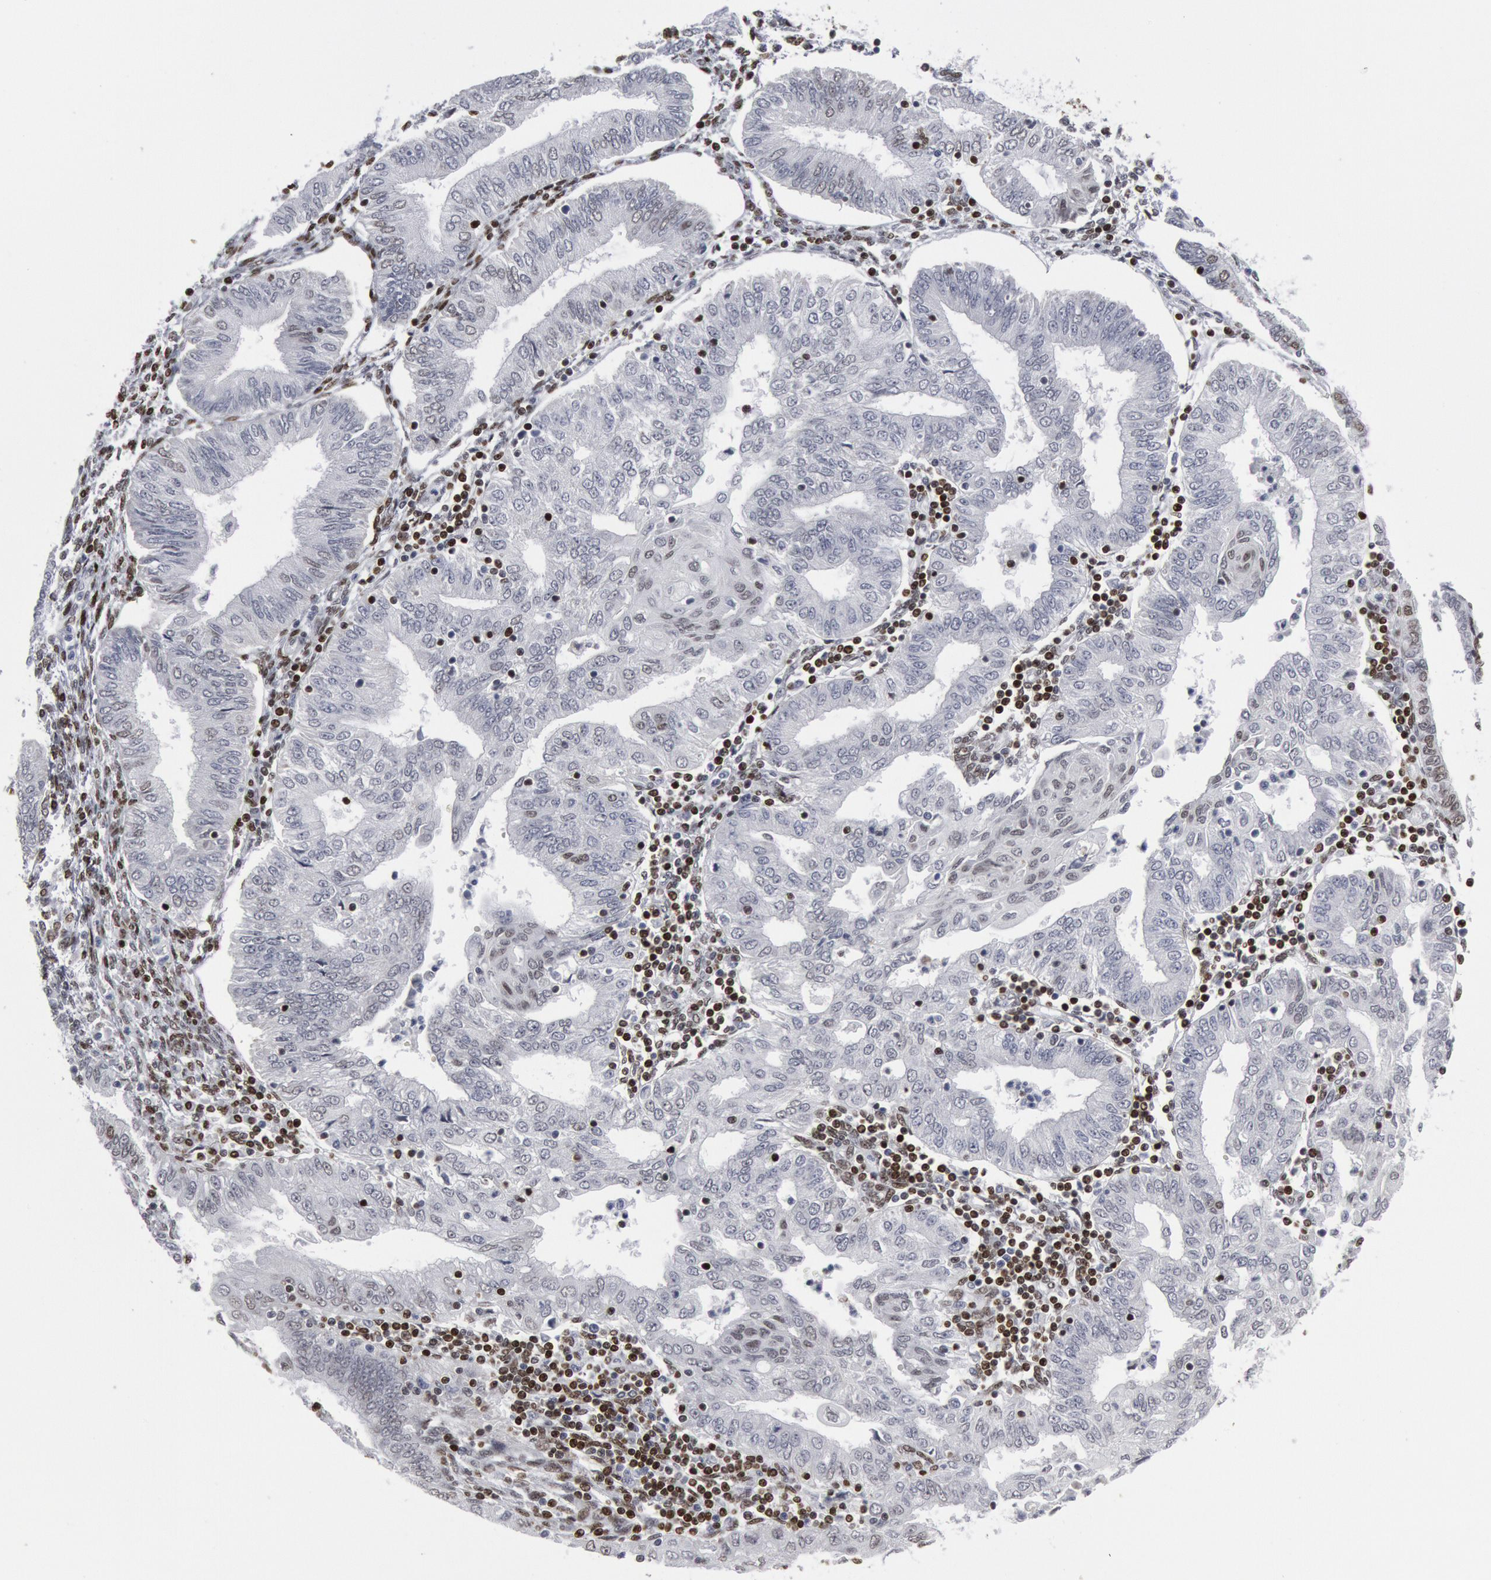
{"staining": {"intensity": "negative", "quantity": "none", "location": "none"}, "tissue": "endometrial cancer", "cell_type": "Tumor cells", "image_type": "cancer", "snomed": [{"axis": "morphology", "description": "Adenocarcinoma, NOS"}, {"axis": "topography", "description": "Endometrium"}], "caption": "The immunohistochemistry histopathology image has no significant expression in tumor cells of endometrial cancer (adenocarcinoma) tissue.", "gene": "MECP2", "patient": {"sex": "female", "age": 51}}